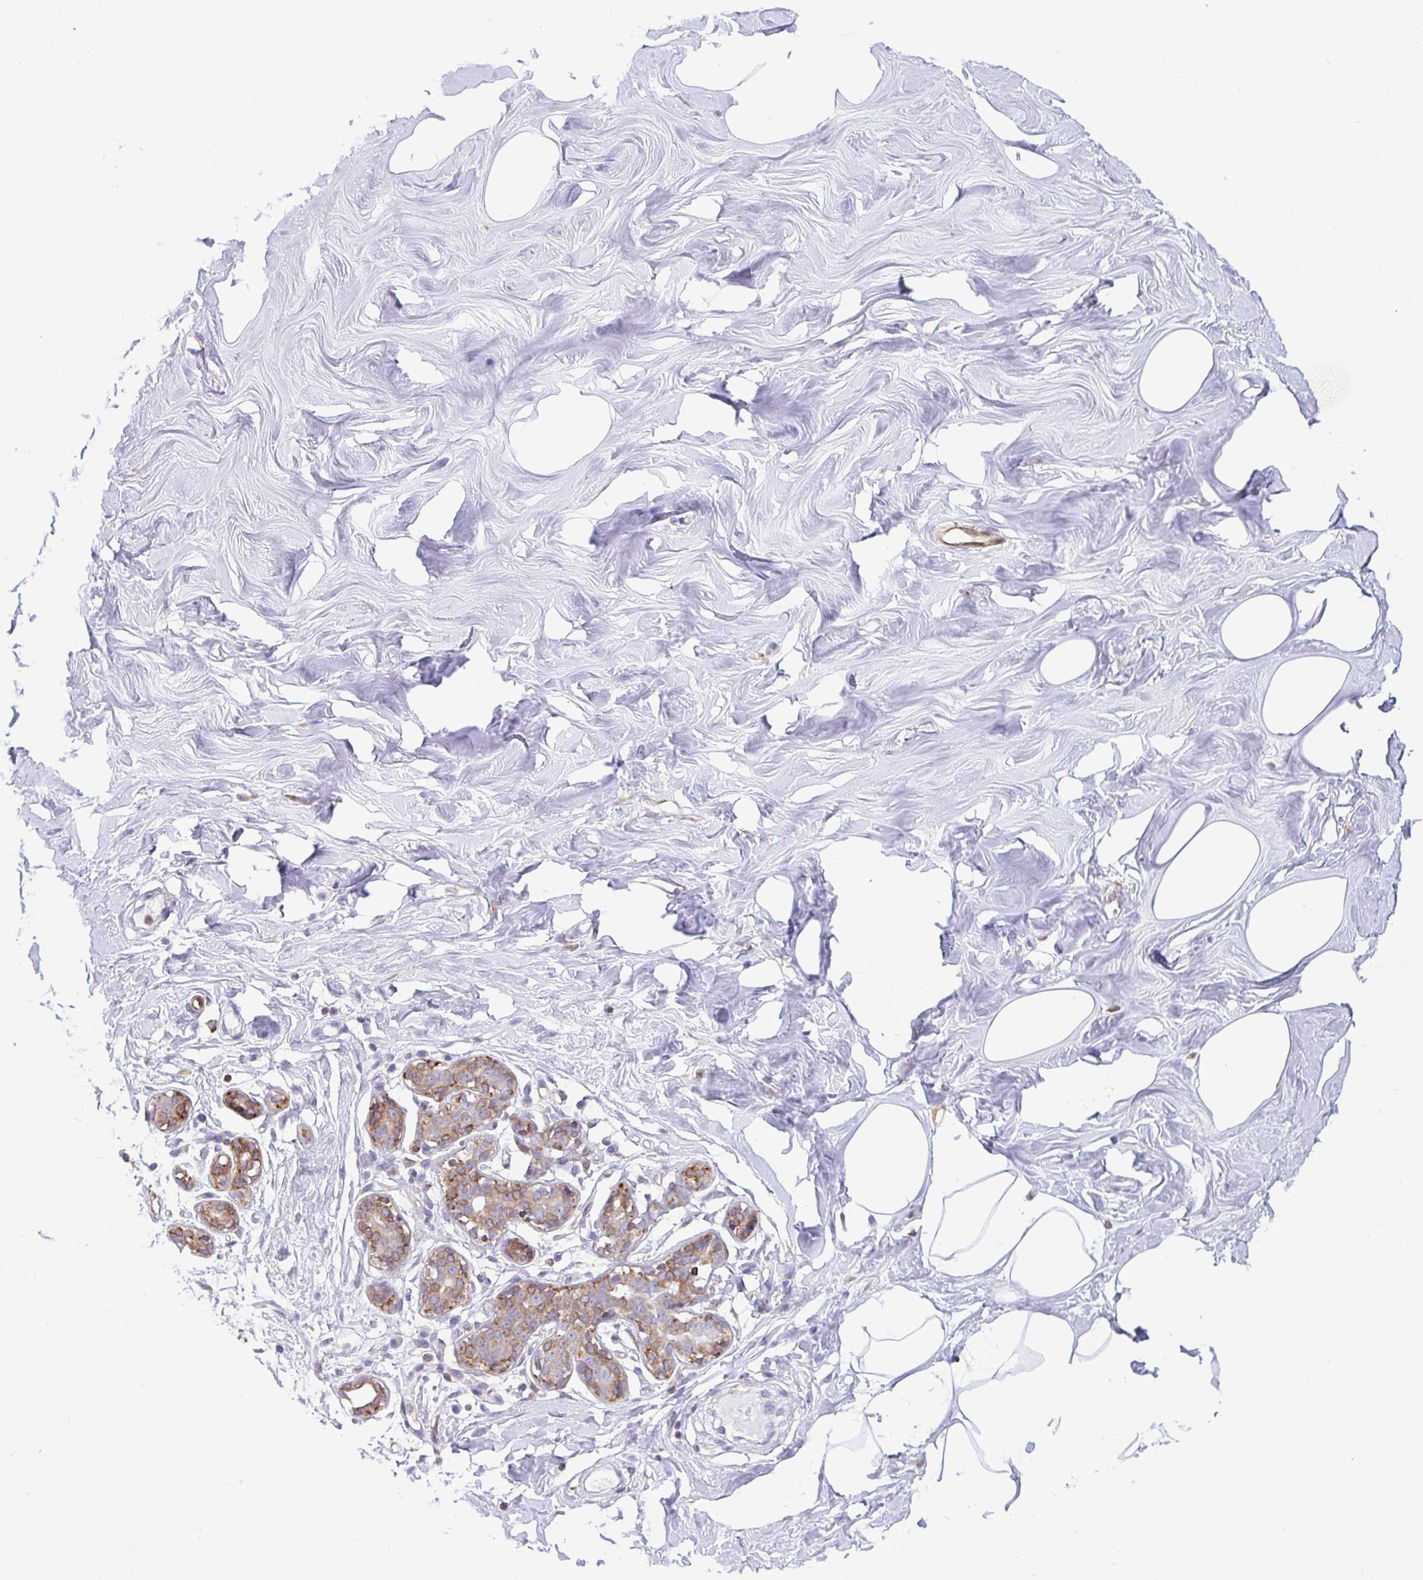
{"staining": {"intensity": "negative", "quantity": "none", "location": "none"}, "tissue": "breast", "cell_type": "Adipocytes", "image_type": "normal", "snomed": [{"axis": "morphology", "description": "Normal tissue, NOS"}, {"axis": "topography", "description": "Breast"}], "caption": "IHC of unremarkable human breast shows no staining in adipocytes. (Stains: DAB immunohistochemistry (IHC) with hematoxylin counter stain, Microscopy: brightfield microscopy at high magnification).", "gene": "TP53I11", "patient": {"sex": "female", "age": 27}}